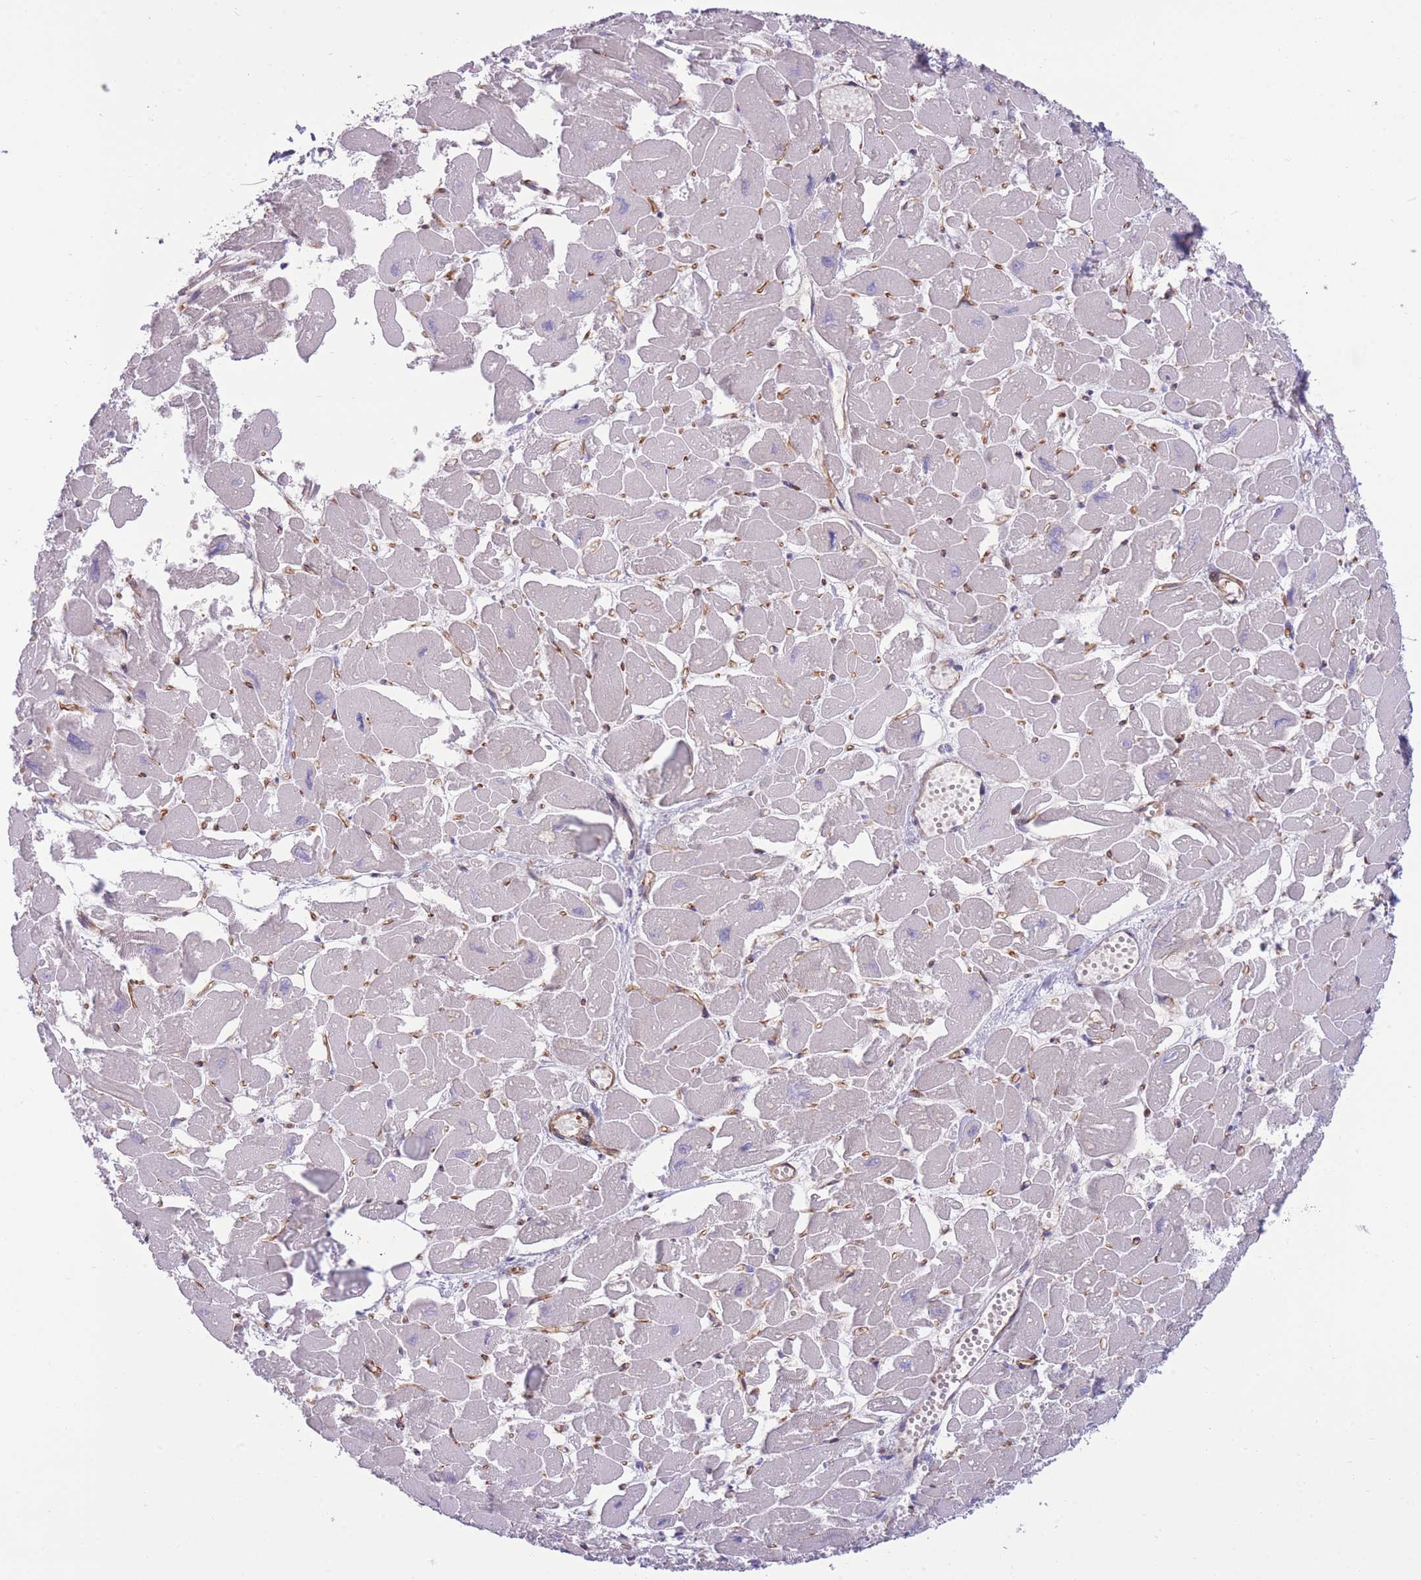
{"staining": {"intensity": "weak", "quantity": "25%-75%", "location": "cytoplasmic/membranous"}, "tissue": "heart muscle", "cell_type": "Cardiomyocytes", "image_type": "normal", "snomed": [{"axis": "morphology", "description": "Normal tissue, NOS"}, {"axis": "topography", "description": "Heart"}], "caption": "Immunohistochemistry micrograph of normal heart muscle: heart muscle stained using IHC exhibits low levels of weak protein expression localized specifically in the cytoplasmic/membranous of cardiomyocytes, appearing as a cytoplasmic/membranous brown color.", "gene": "RGS11", "patient": {"sex": "male", "age": 54}}